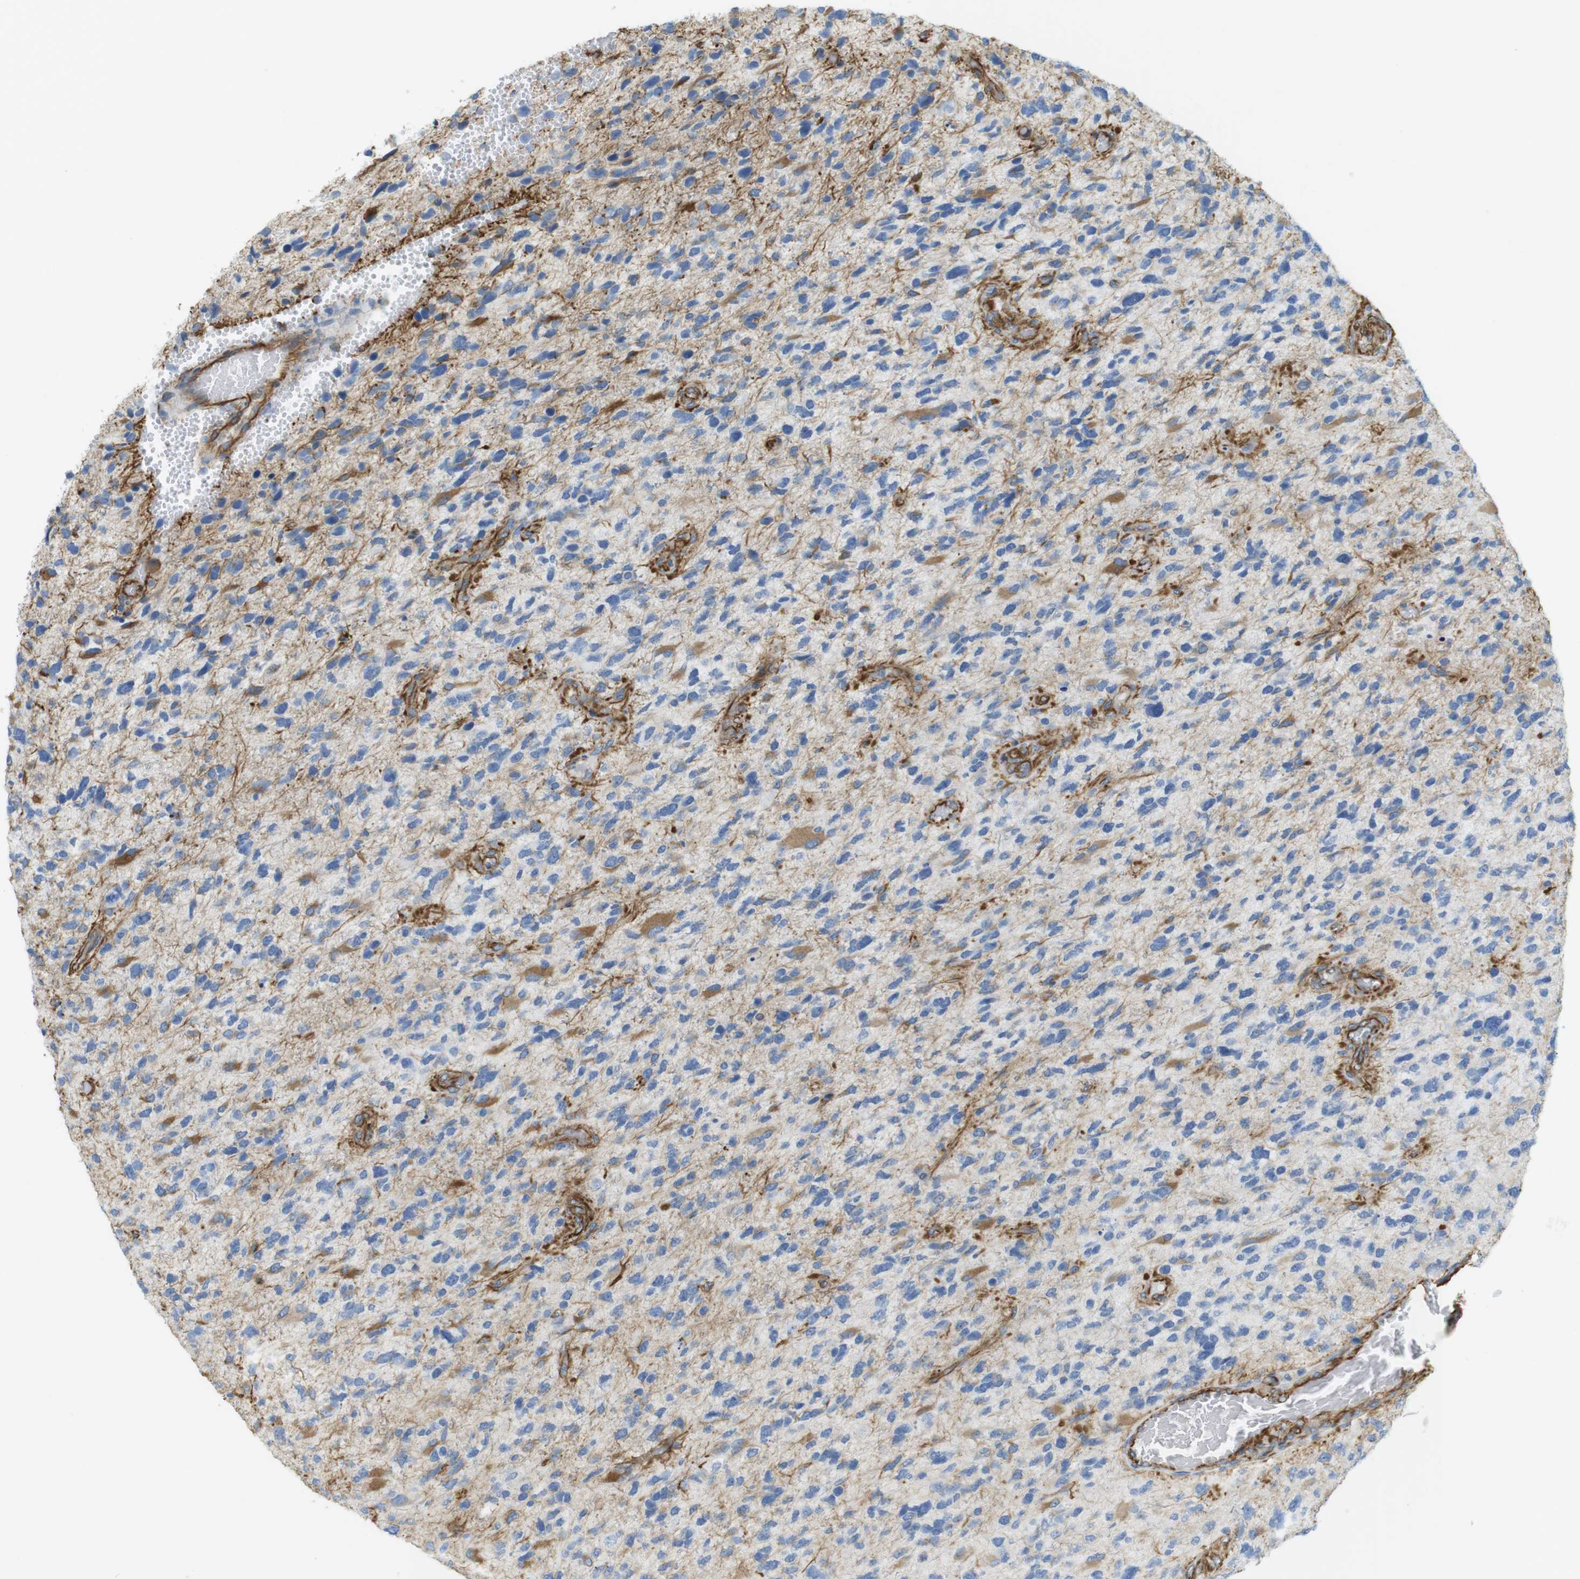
{"staining": {"intensity": "moderate", "quantity": "<25%", "location": "cytoplasmic/membranous"}, "tissue": "glioma", "cell_type": "Tumor cells", "image_type": "cancer", "snomed": [{"axis": "morphology", "description": "Glioma, malignant, High grade"}, {"axis": "topography", "description": "Brain"}], "caption": "Malignant high-grade glioma stained with IHC shows moderate cytoplasmic/membranous positivity in about <25% of tumor cells.", "gene": "MS4A10", "patient": {"sex": "female", "age": 58}}